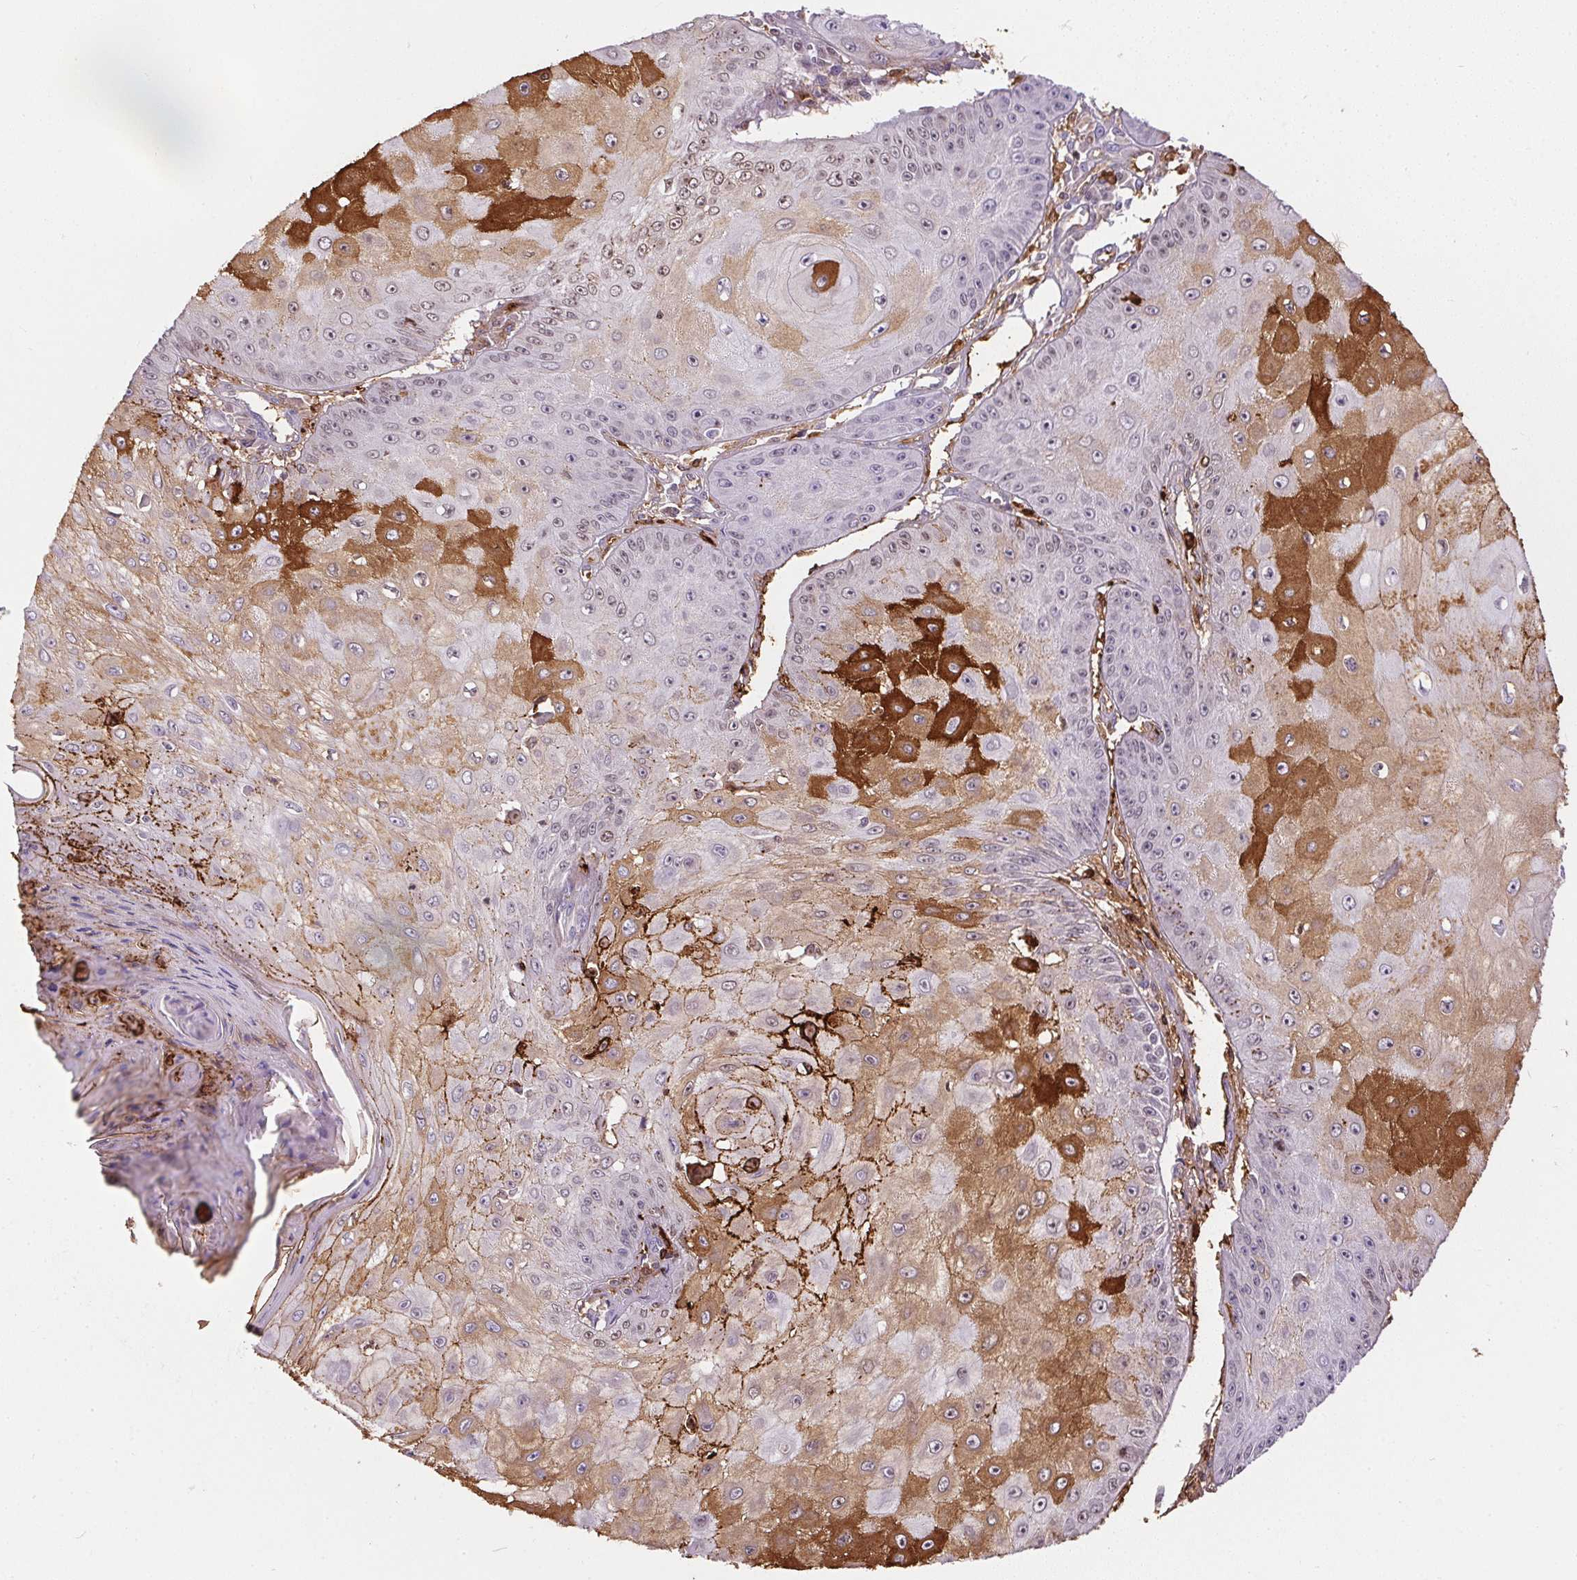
{"staining": {"intensity": "moderate", "quantity": "25%-75%", "location": "cytoplasmic/membranous,nuclear"}, "tissue": "skin cancer", "cell_type": "Tumor cells", "image_type": "cancer", "snomed": [{"axis": "morphology", "description": "Squamous cell carcinoma, NOS"}, {"axis": "topography", "description": "Skin"}], "caption": "IHC micrograph of human skin cancer (squamous cell carcinoma) stained for a protein (brown), which reveals medium levels of moderate cytoplasmic/membranous and nuclear staining in approximately 25%-75% of tumor cells.", "gene": "ORM1", "patient": {"sex": "male", "age": 70}}